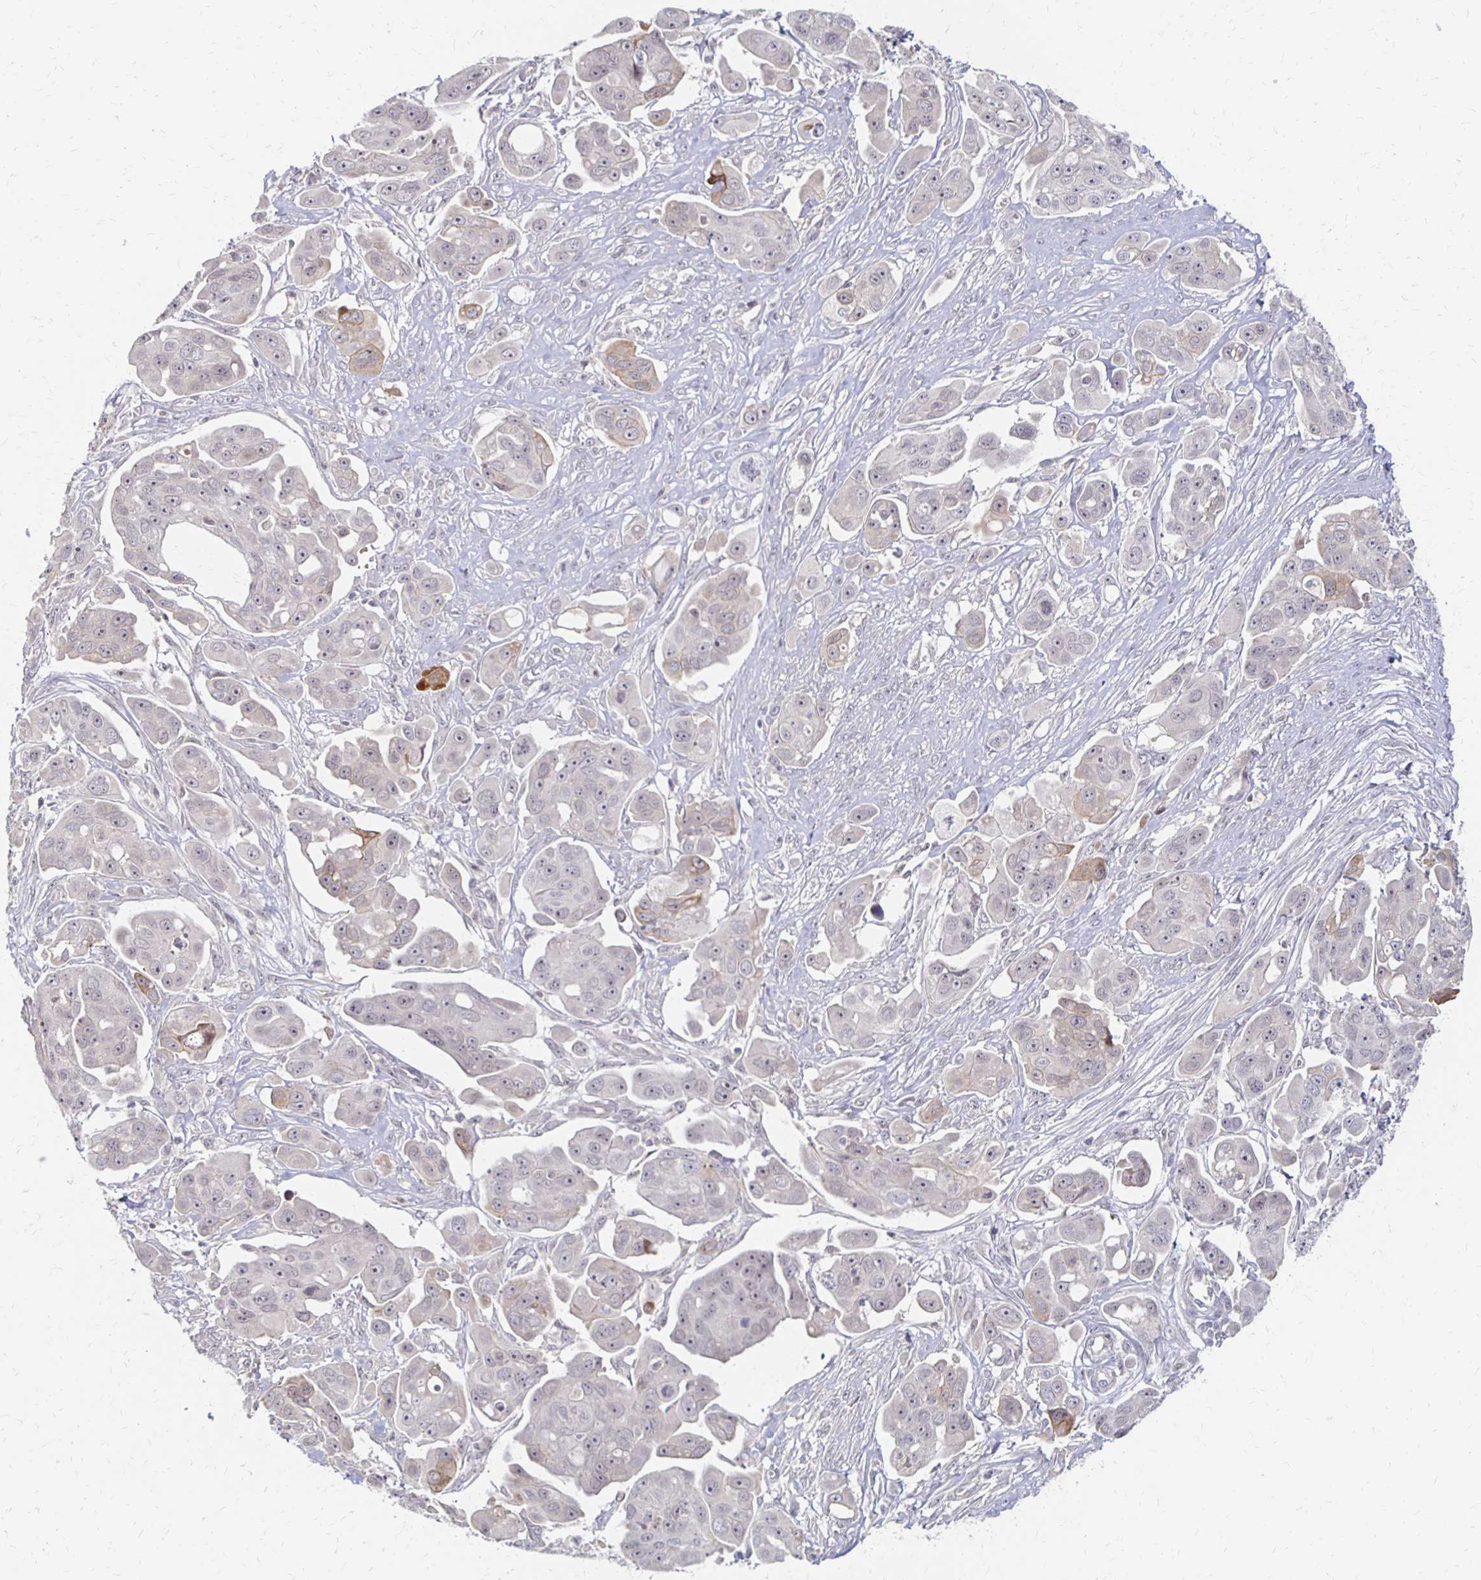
{"staining": {"intensity": "moderate", "quantity": "<25%", "location": "cytoplasmic/membranous"}, "tissue": "ovarian cancer", "cell_type": "Tumor cells", "image_type": "cancer", "snomed": [{"axis": "morphology", "description": "Carcinoma, endometroid"}, {"axis": "topography", "description": "Ovary"}], "caption": "IHC image of human ovarian endometroid carcinoma stained for a protein (brown), which reveals low levels of moderate cytoplasmic/membranous positivity in about <25% of tumor cells.", "gene": "PRKCB", "patient": {"sex": "female", "age": 70}}